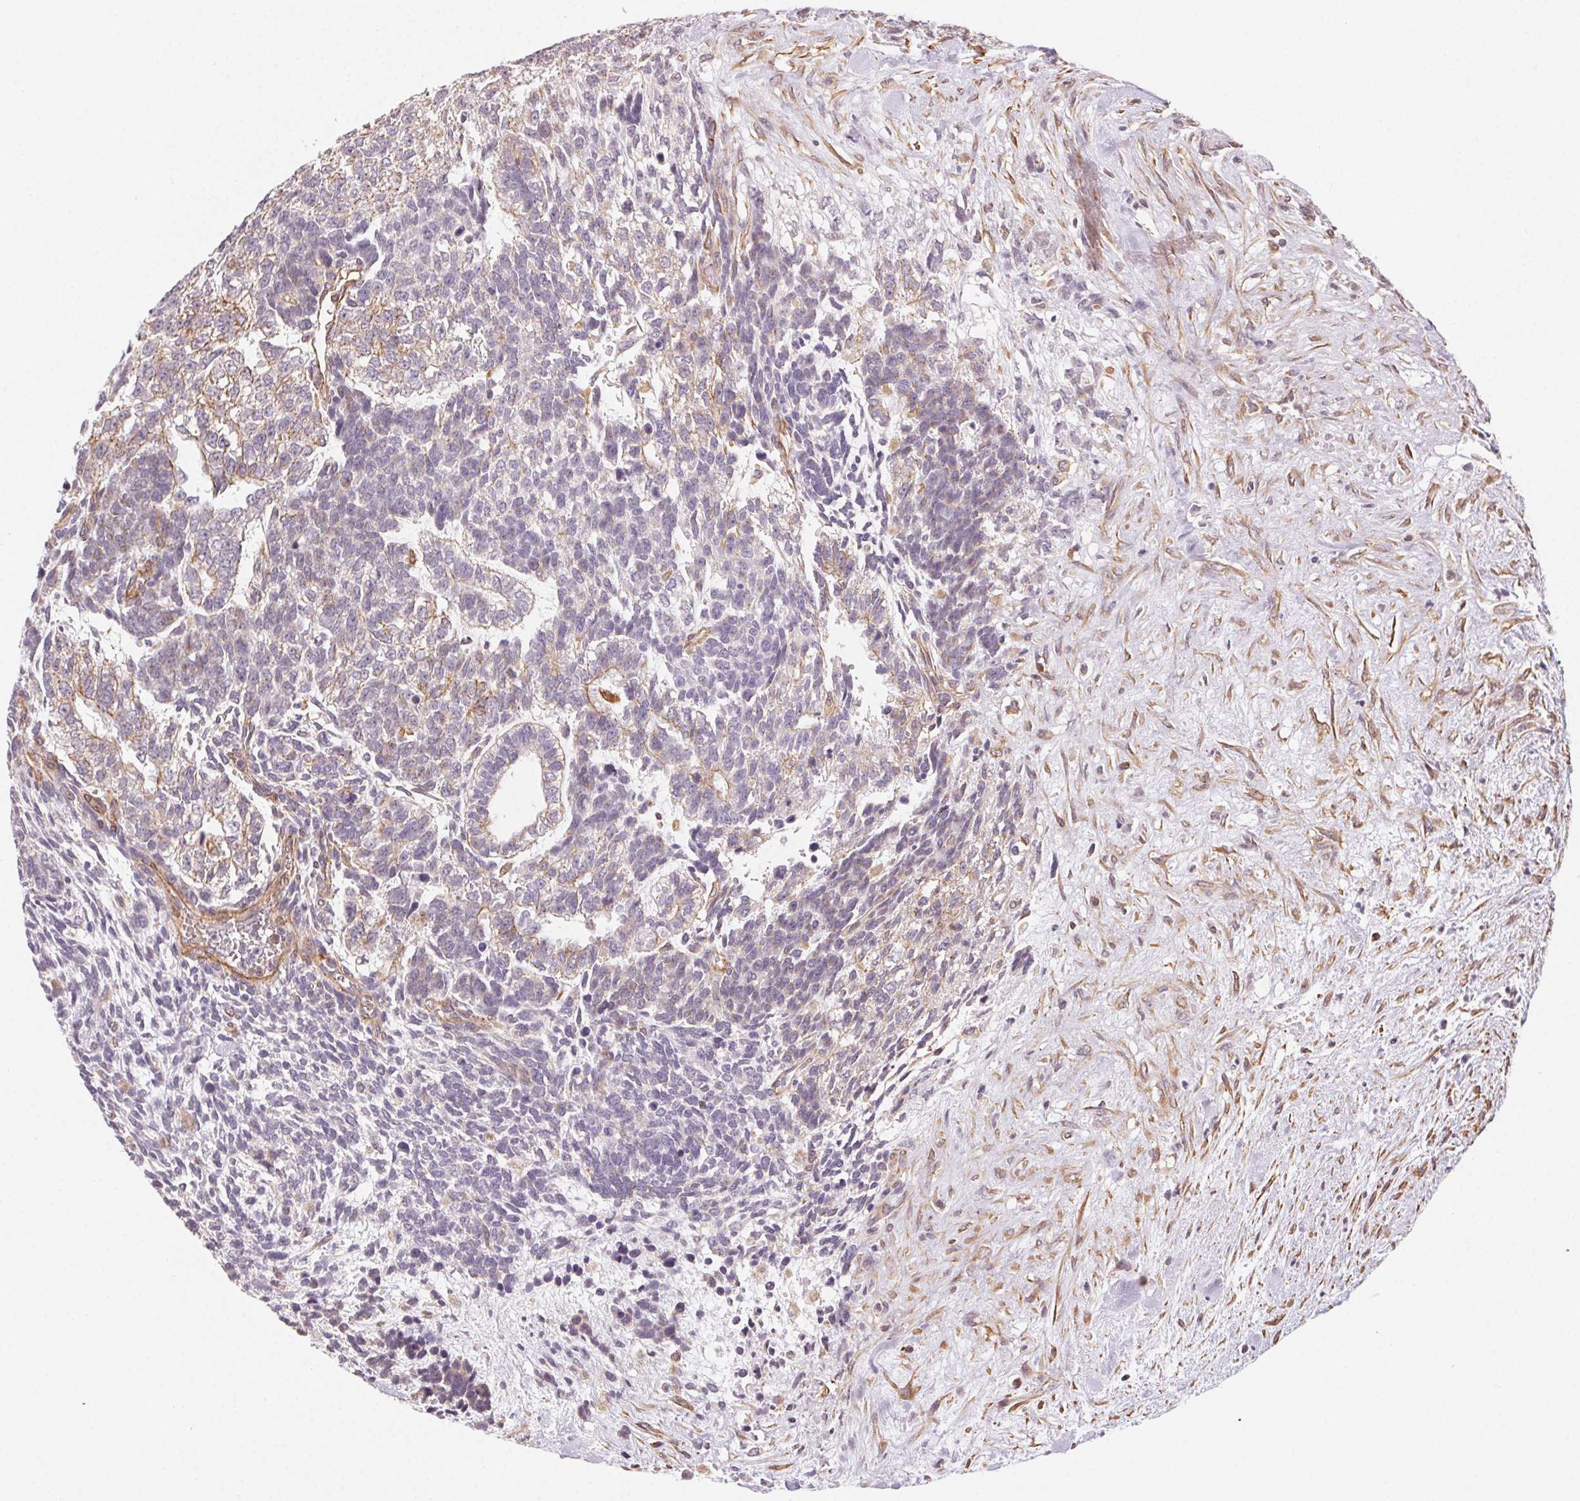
{"staining": {"intensity": "negative", "quantity": "none", "location": "none"}, "tissue": "testis cancer", "cell_type": "Tumor cells", "image_type": "cancer", "snomed": [{"axis": "morphology", "description": "Carcinoma, Embryonal, NOS"}, {"axis": "topography", "description": "Testis"}], "caption": "High magnification brightfield microscopy of testis embryonal carcinoma stained with DAB (3,3'-diaminobenzidine) (brown) and counterstained with hematoxylin (blue): tumor cells show no significant staining. (Brightfield microscopy of DAB immunohistochemistry at high magnification).", "gene": "PLA2G4F", "patient": {"sex": "male", "age": 23}}